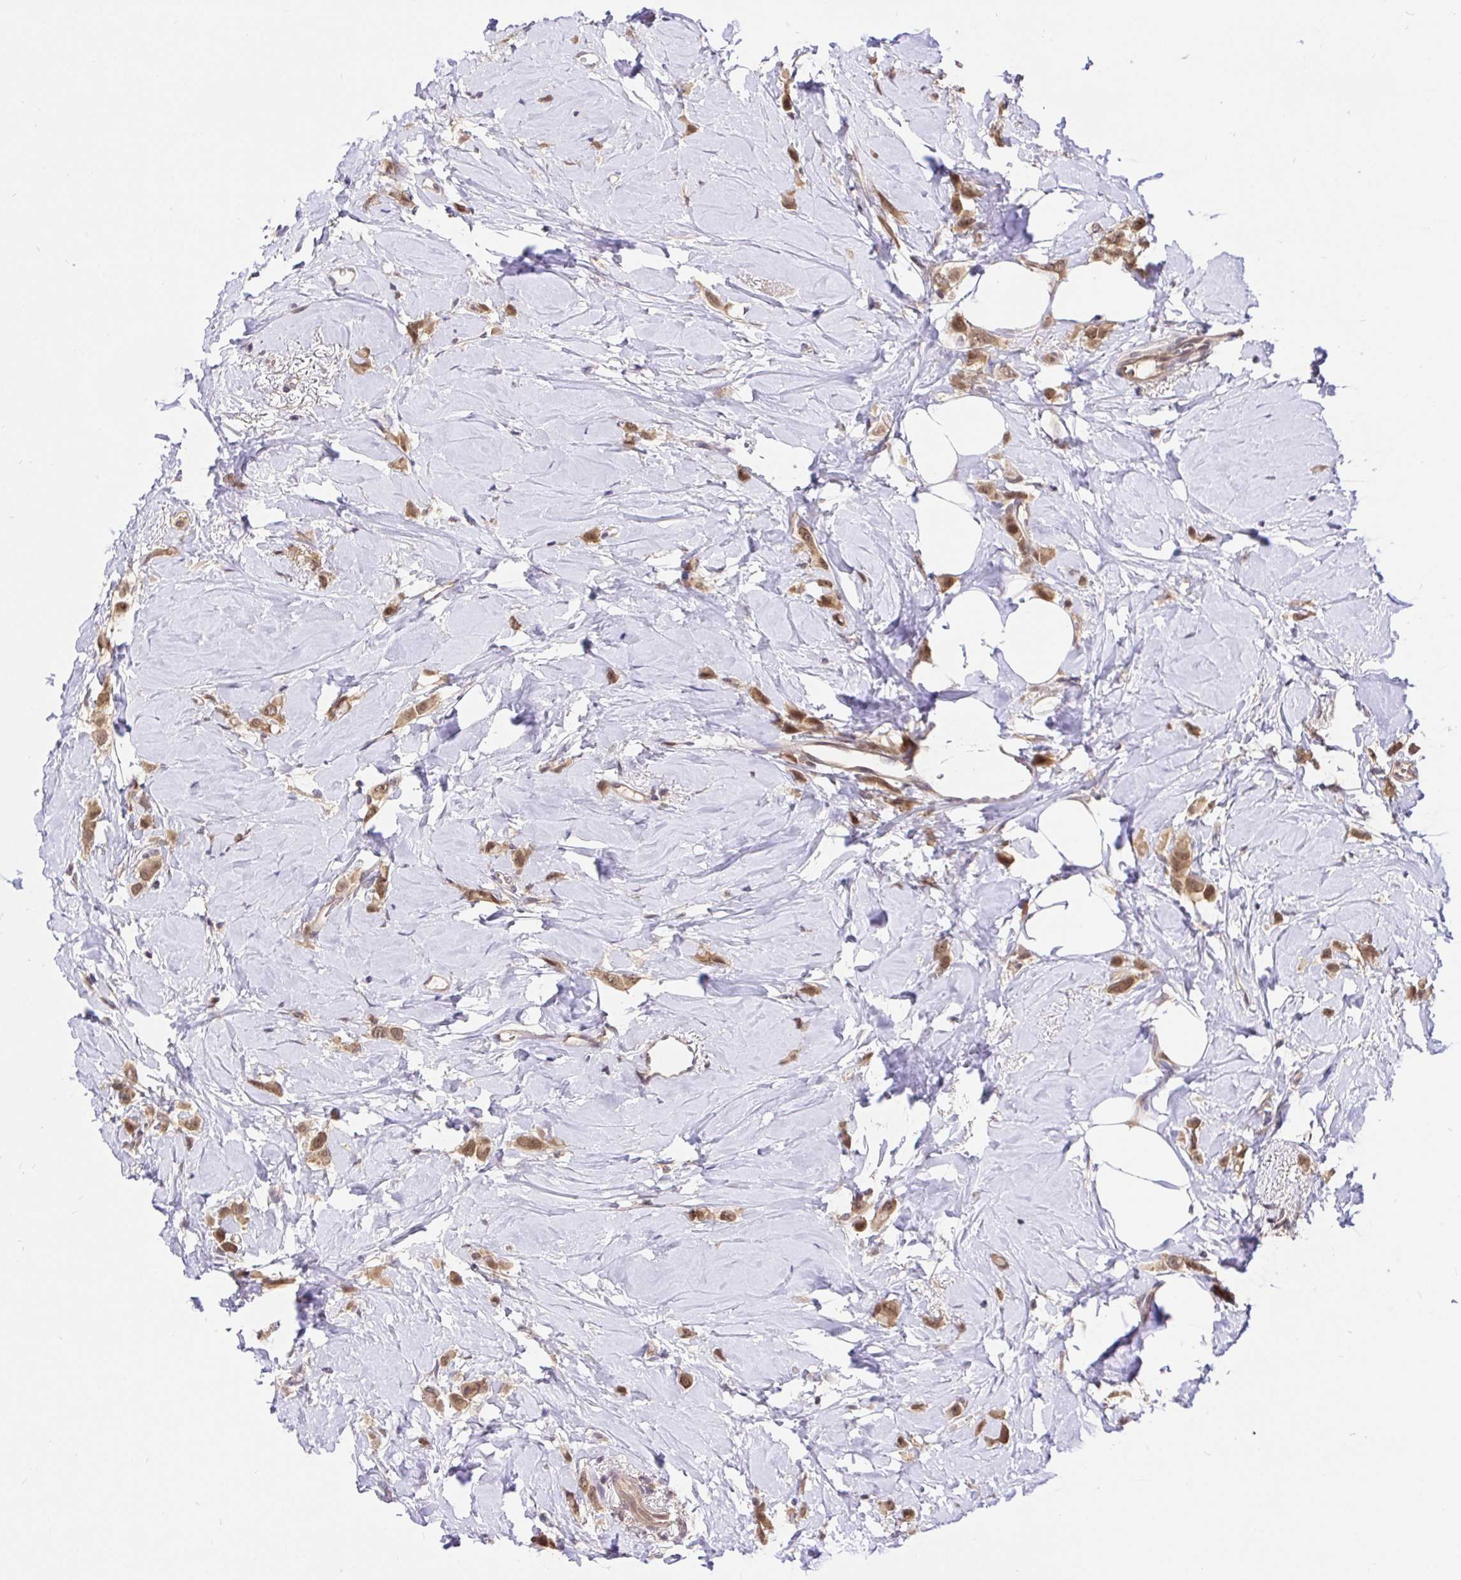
{"staining": {"intensity": "moderate", "quantity": ">75%", "location": "cytoplasmic/membranous,nuclear"}, "tissue": "breast cancer", "cell_type": "Tumor cells", "image_type": "cancer", "snomed": [{"axis": "morphology", "description": "Lobular carcinoma"}, {"axis": "topography", "description": "Breast"}], "caption": "Brown immunohistochemical staining in breast lobular carcinoma reveals moderate cytoplasmic/membranous and nuclear expression in about >75% of tumor cells.", "gene": "UBE2M", "patient": {"sex": "female", "age": 66}}